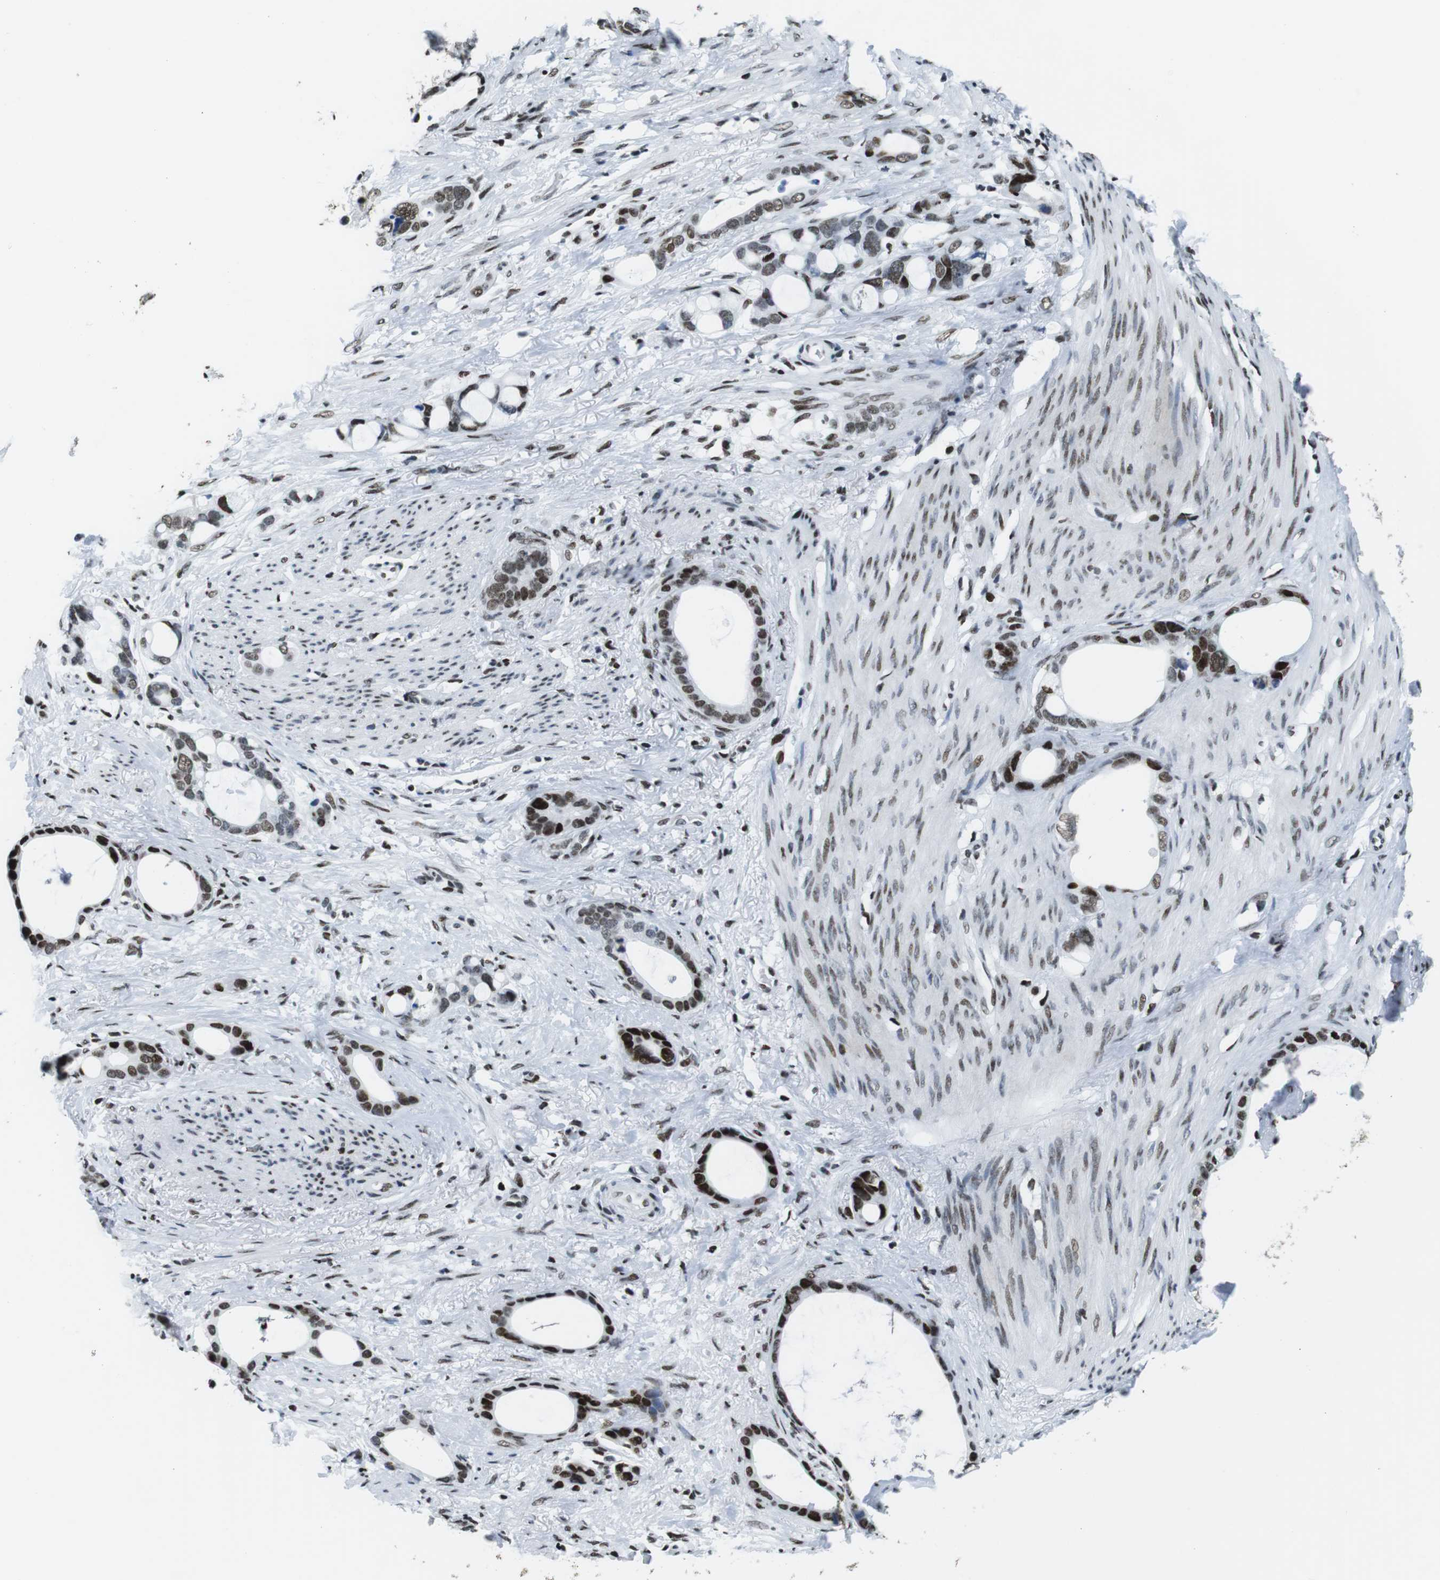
{"staining": {"intensity": "strong", "quantity": ">75%", "location": "nuclear"}, "tissue": "stomach cancer", "cell_type": "Tumor cells", "image_type": "cancer", "snomed": [{"axis": "morphology", "description": "Adenocarcinoma, NOS"}, {"axis": "topography", "description": "Stomach"}], "caption": "About >75% of tumor cells in stomach adenocarcinoma reveal strong nuclear protein expression as visualized by brown immunohistochemical staining.", "gene": "CITED2", "patient": {"sex": "female", "age": 75}}